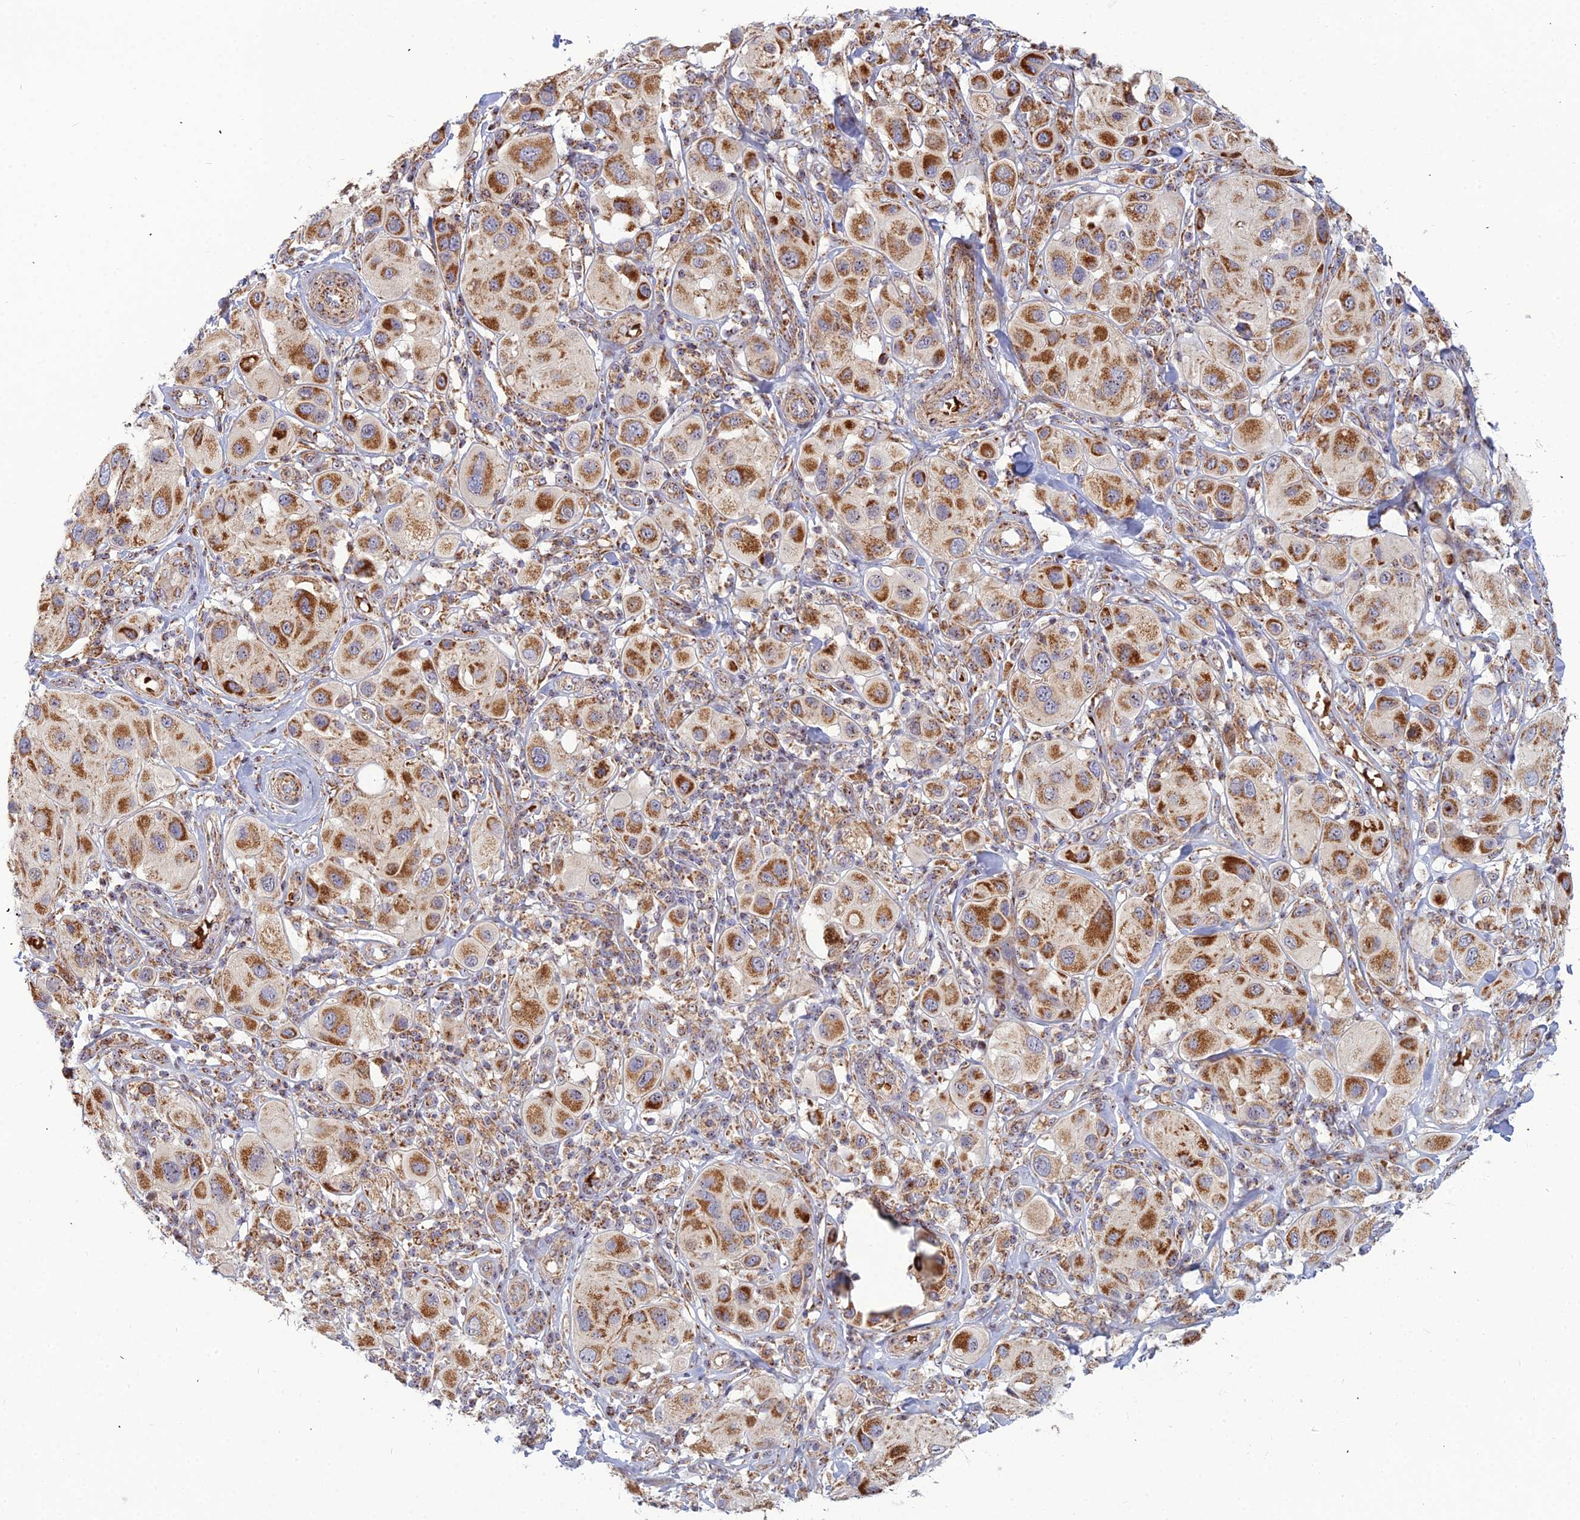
{"staining": {"intensity": "strong", "quantity": ">75%", "location": "cytoplasmic/membranous"}, "tissue": "melanoma", "cell_type": "Tumor cells", "image_type": "cancer", "snomed": [{"axis": "morphology", "description": "Malignant melanoma, Metastatic site"}, {"axis": "topography", "description": "Skin"}], "caption": "High-magnification brightfield microscopy of melanoma stained with DAB (3,3'-diaminobenzidine) (brown) and counterstained with hematoxylin (blue). tumor cells exhibit strong cytoplasmic/membranous positivity is present in approximately>75% of cells. (Brightfield microscopy of DAB IHC at high magnification).", "gene": "SLC35F4", "patient": {"sex": "male", "age": 41}}